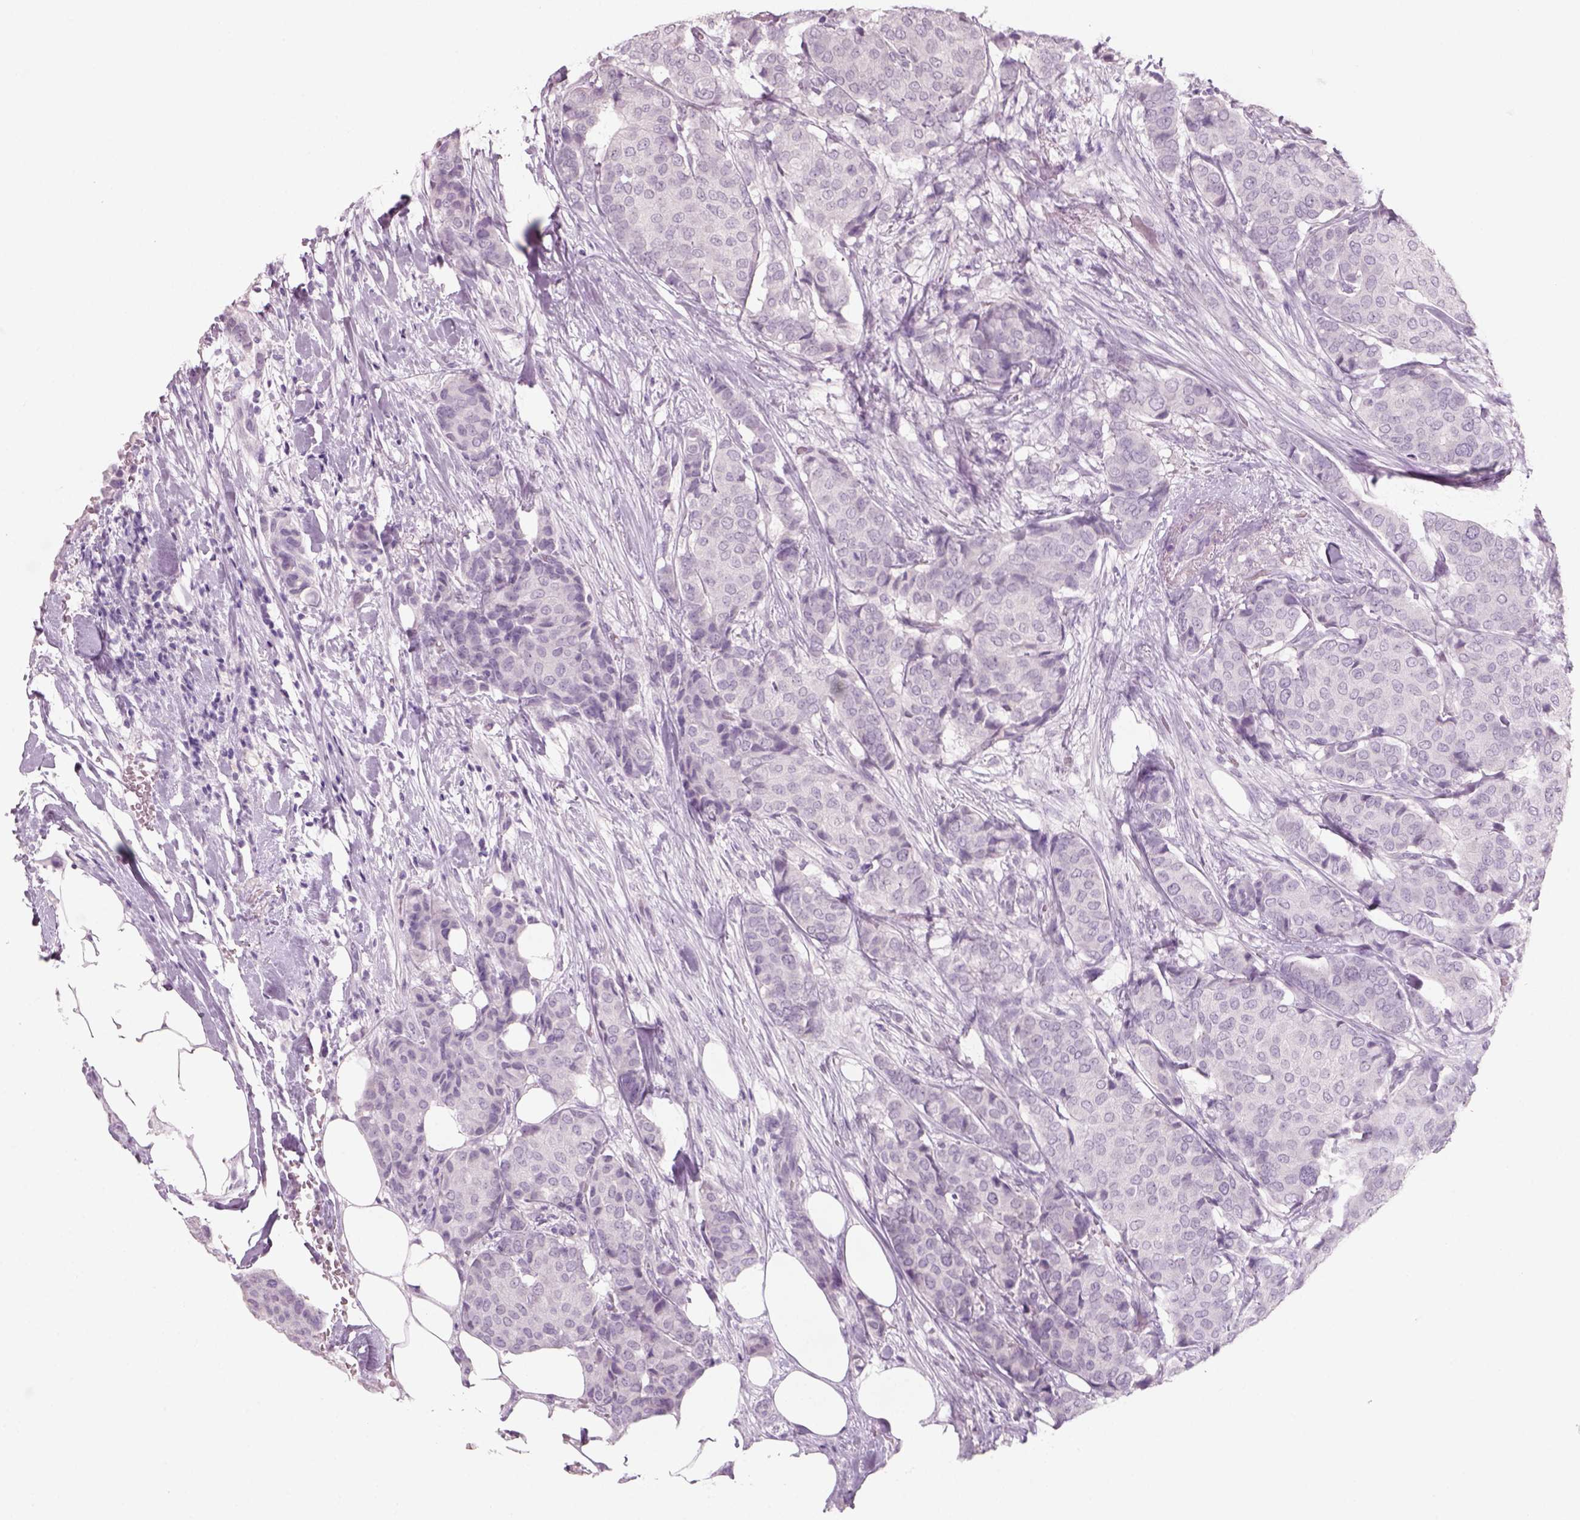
{"staining": {"intensity": "negative", "quantity": "none", "location": "none"}, "tissue": "breast cancer", "cell_type": "Tumor cells", "image_type": "cancer", "snomed": [{"axis": "morphology", "description": "Duct carcinoma"}, {"axis": "topography", "description": "Breast"}], "caption": "Immunohistochemical staining of infiltrating ductal carcinoma (breast) shows no significant staining in tumor cells.", "gene": "SLC6A2", "patient": {"sex": "female", "age": 75}}